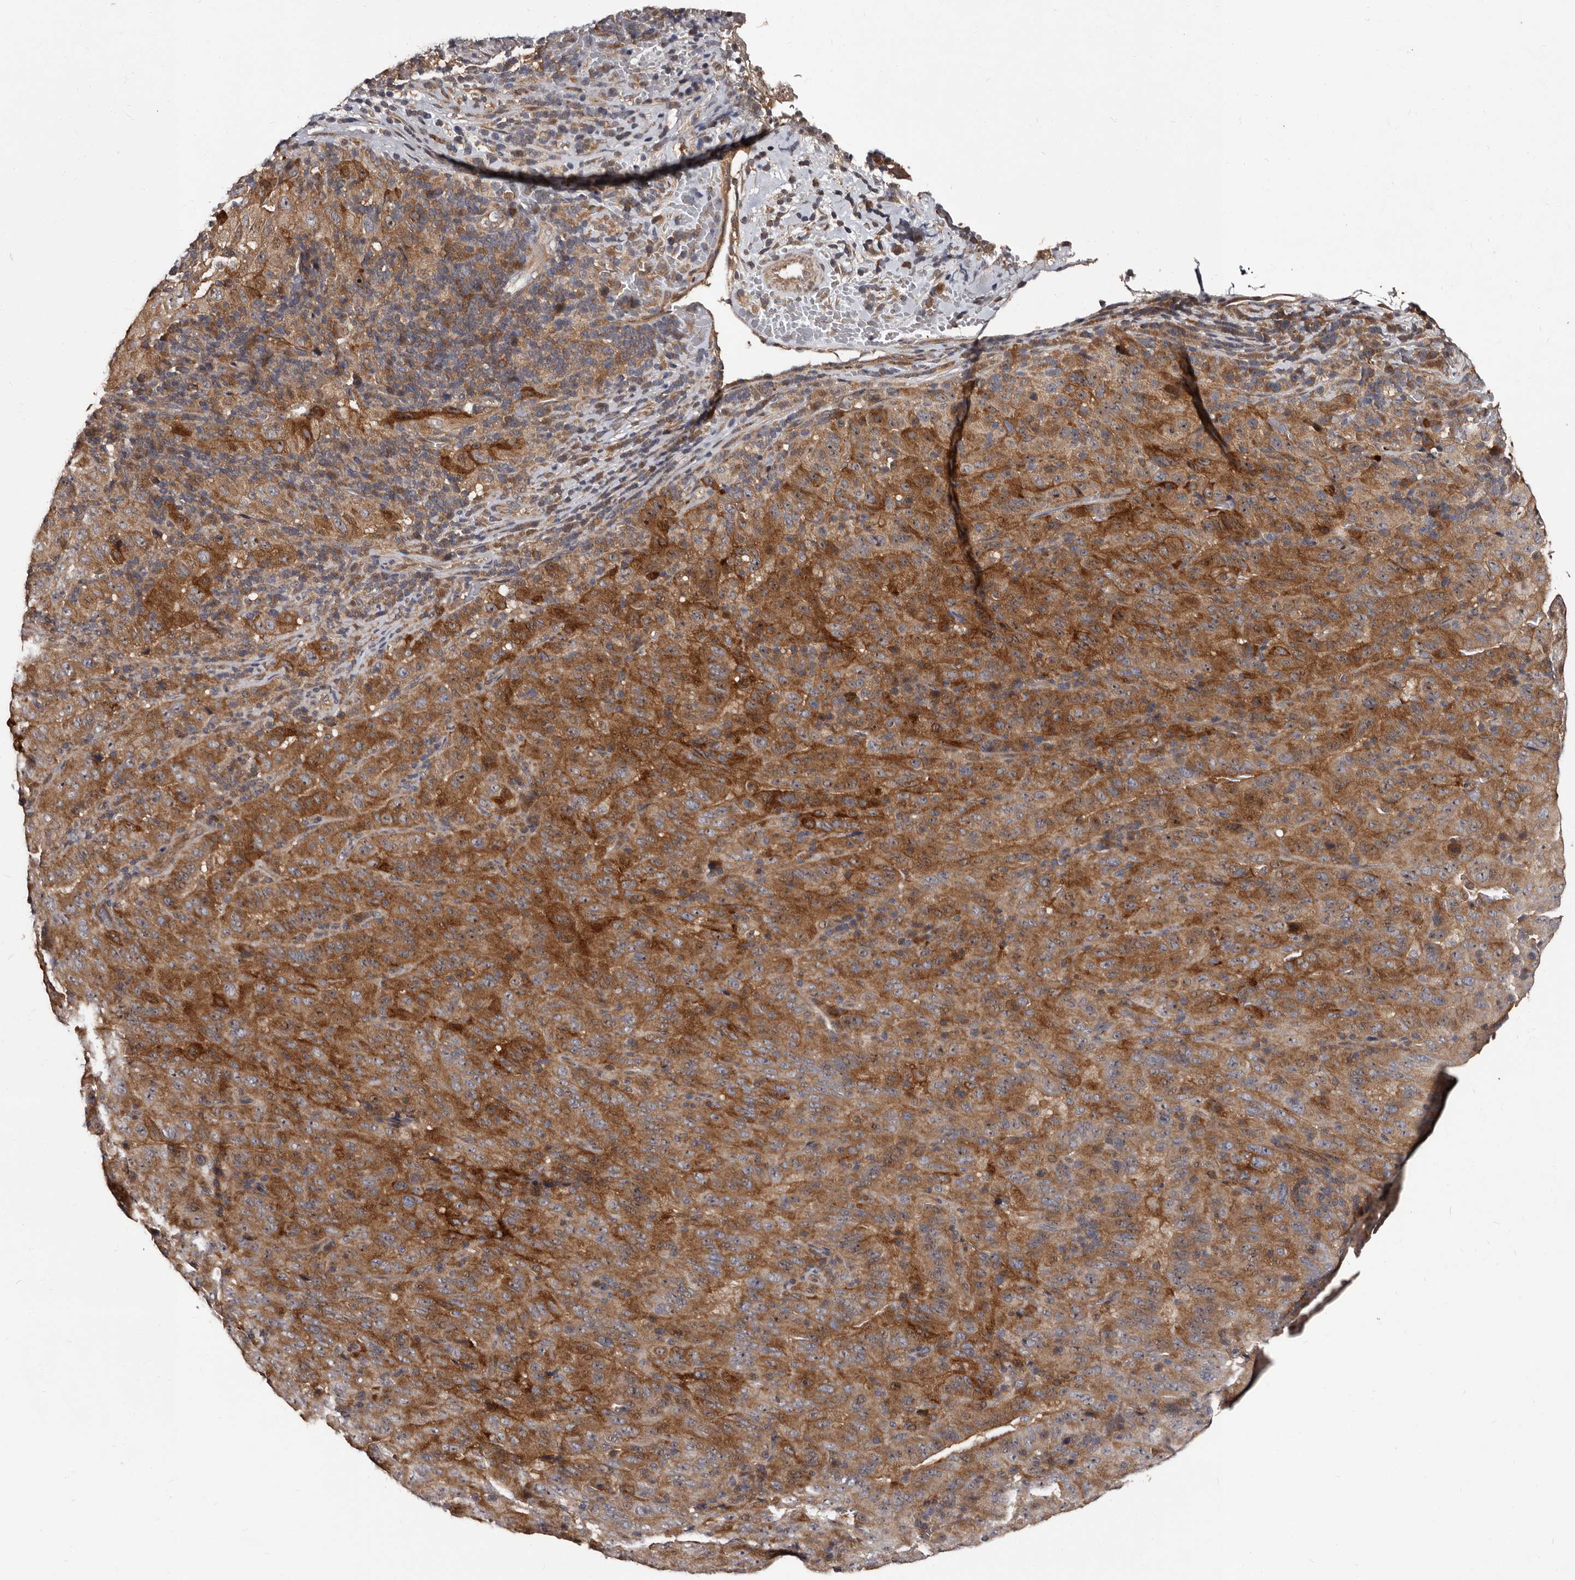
{"staining": {"intensity": "moderate", "quantity": ">75%", "location": "cytoplasmic/membranous"}, "tissue": "pancreatic cancer", "cell_type": "Tumor cells", "image_type": "cancer", "snomed": [{"axis": "morphology", "description": "Adenocarcinoma, NOS"}, {"axis": "topography", "description": "Pancreas"}], "caption": "Protein expression analysis of human pancreatic cancer reveals moderate cytoplasmic/membranous staining in about >75% of tumor cells.", "gene": "MKRN3", "patient": {"sex": "male", "age": 63}}